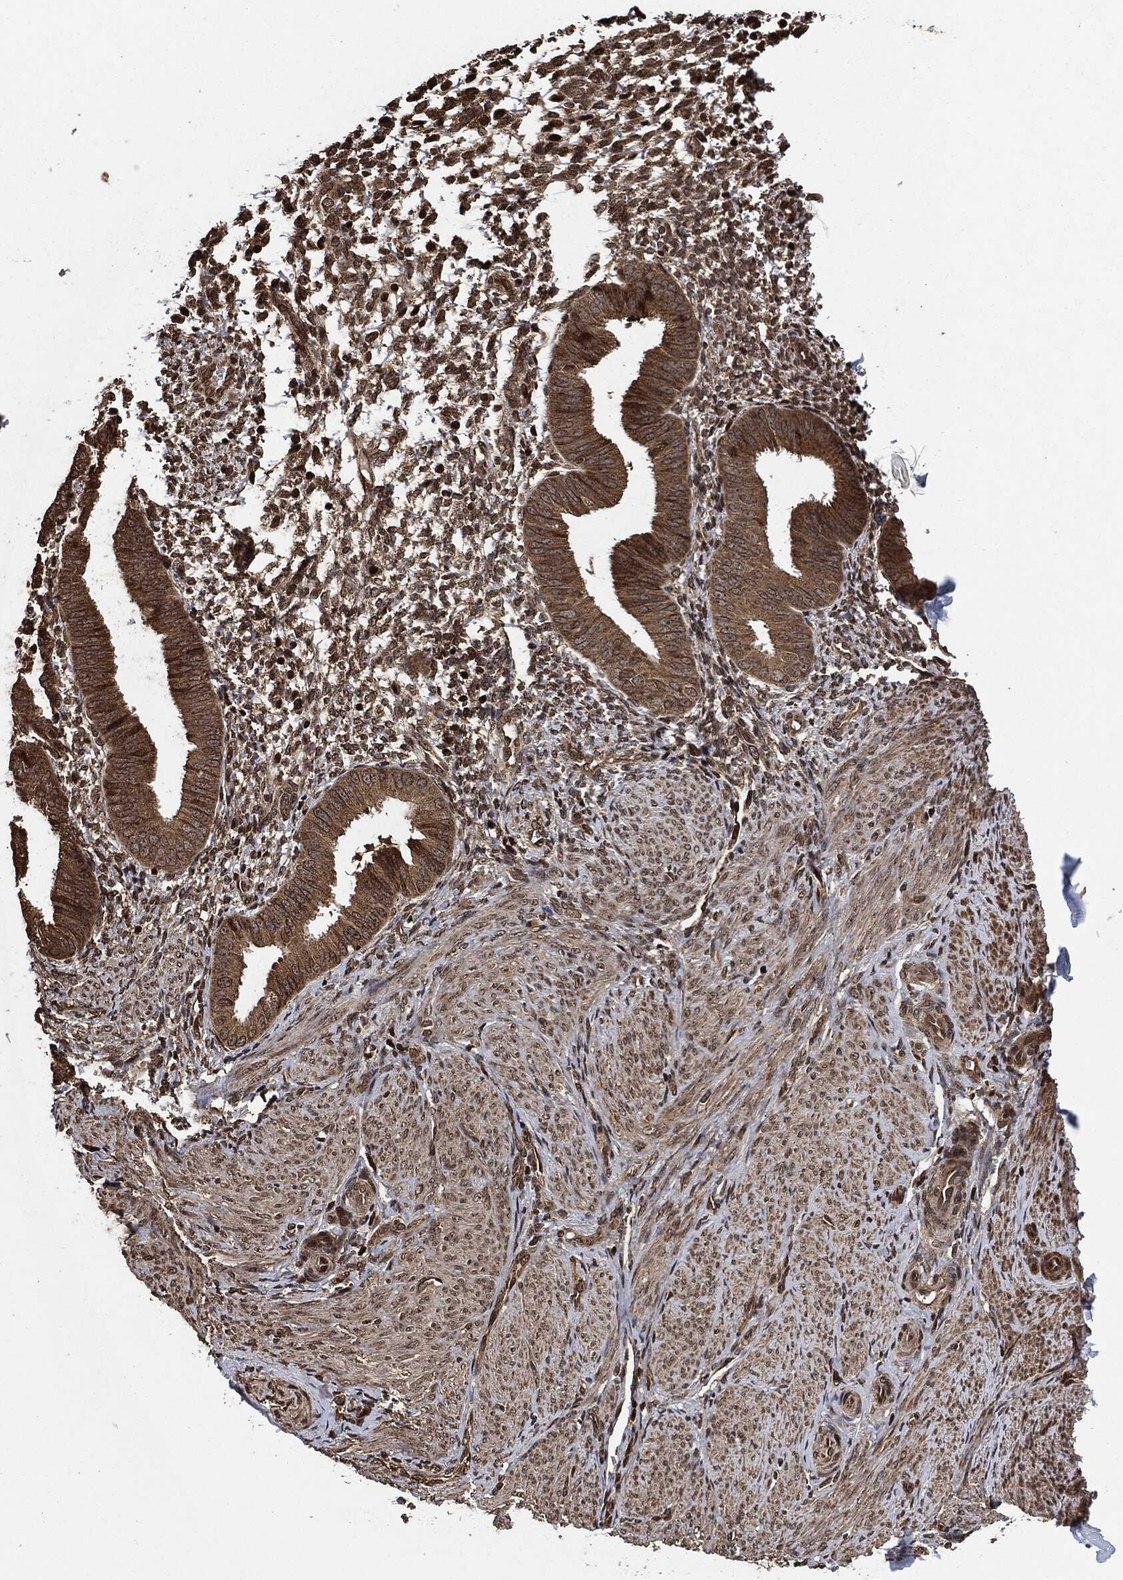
{"staining": {"intensity": "moderate", "quantity": "25%-75%", "location": "nuclear"}, "tissue": "endometrium", "cell_type": "Cells in endometrial stroma", "image_type": "normal", "snomed": [{"axis": "morphology", "description": "Normal tissue, NOS"}, {"axis": "topography", "description": "Endometrium"}], "caption": "Endometrium stained with DAB immunohistochemistry demonstrates medium levels of moderate nuclear staining in about 25%-75% of cells in endometrial stroma.", "gene": "PDK1", "patient": {"sex": "female", "age": 47}}